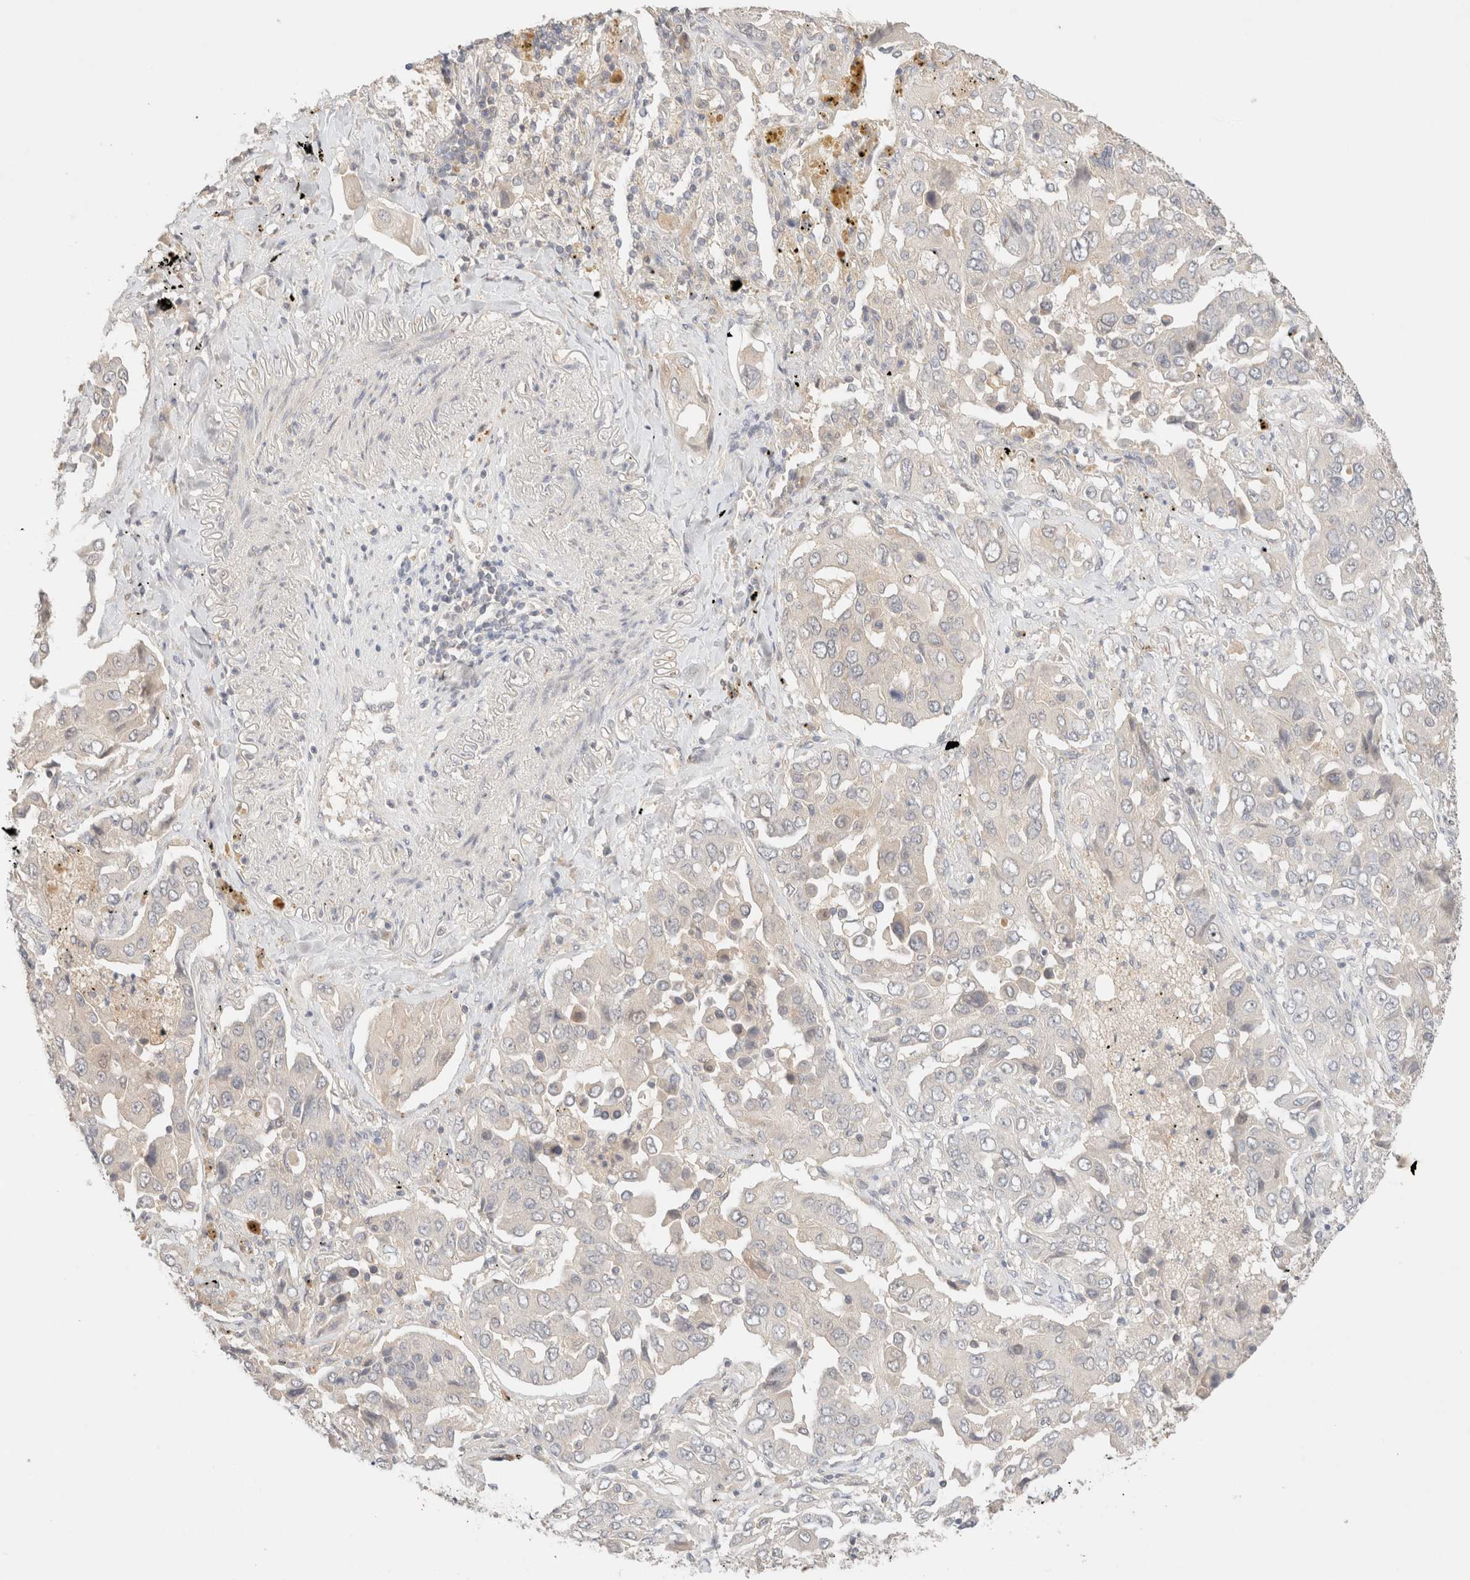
{"staining": {"intensity": "negative", "quantity": "none", "location": "none"}, "tissue": "lung cancer", "cell_type": "Tumor cells", "image_type": "cancer", "snomed": [{"axis": "morphology", "description": "Adenocarcinoma, NOS"}, {"axis": "topography", "description": "Lung"}], "caption": "DAB immunohistochemical staining of human lung adenocarcinoma displays no significant expression in tumor cells.", "gene": "SARM1", "patient": {"sex": "female", "age": 65}}